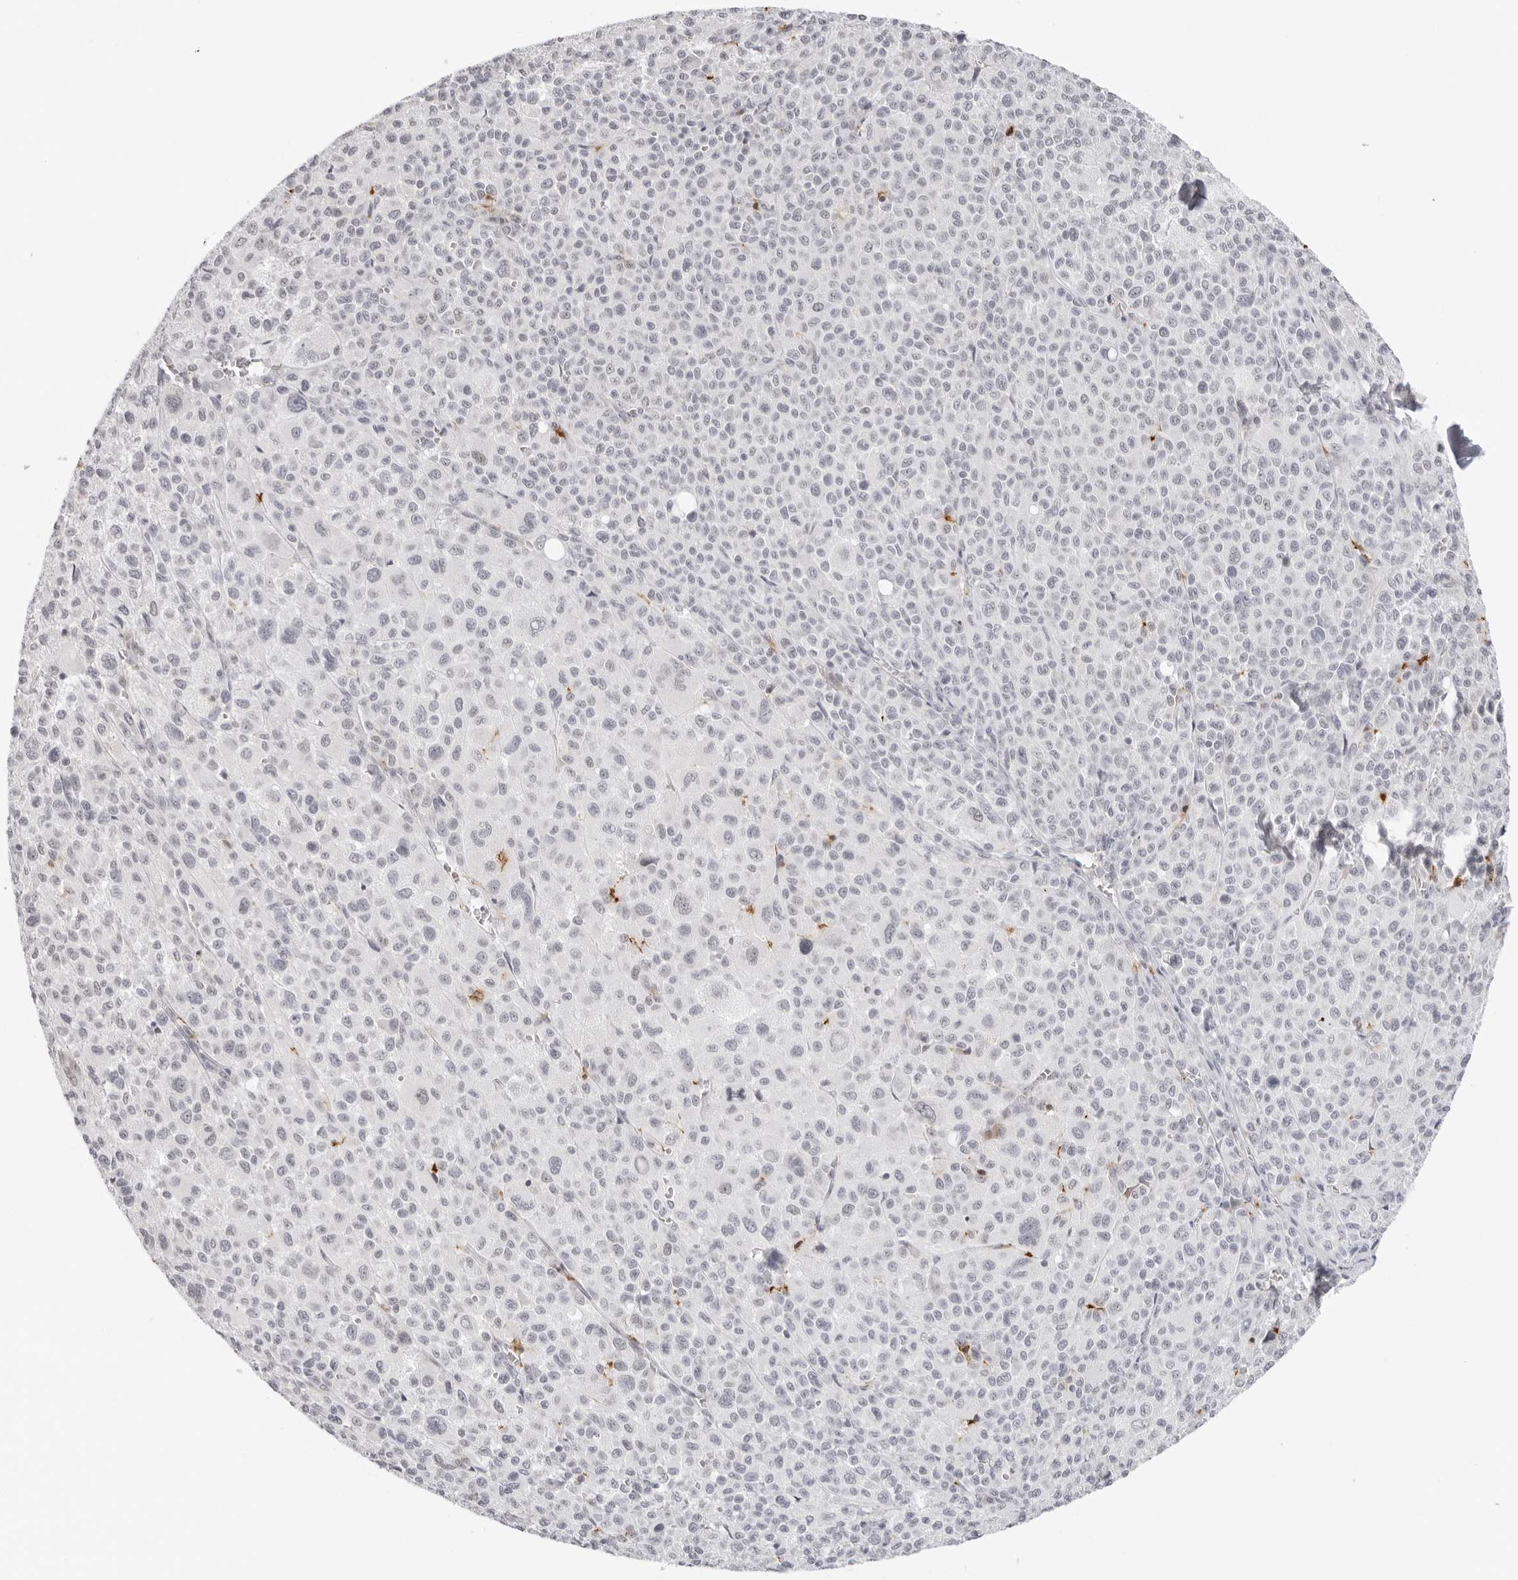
{"staining": {"intensity": "negative", "quantity": "none", "location": "none"}, "tissue": "melanoma", "cell_type": "Tumor cells", "image_type": "cancer", "snomed": [{"axis": "morphology", "description": "Malignant melanoma, Metastatic site"}, {"axis": "topography", "description": "Skin"}], "caption": "Micrograph shows no protein staining in tumor cells of melanoma tissue.", "gene": "MSH6", "patient": {"sex": "female", "age": 74}}